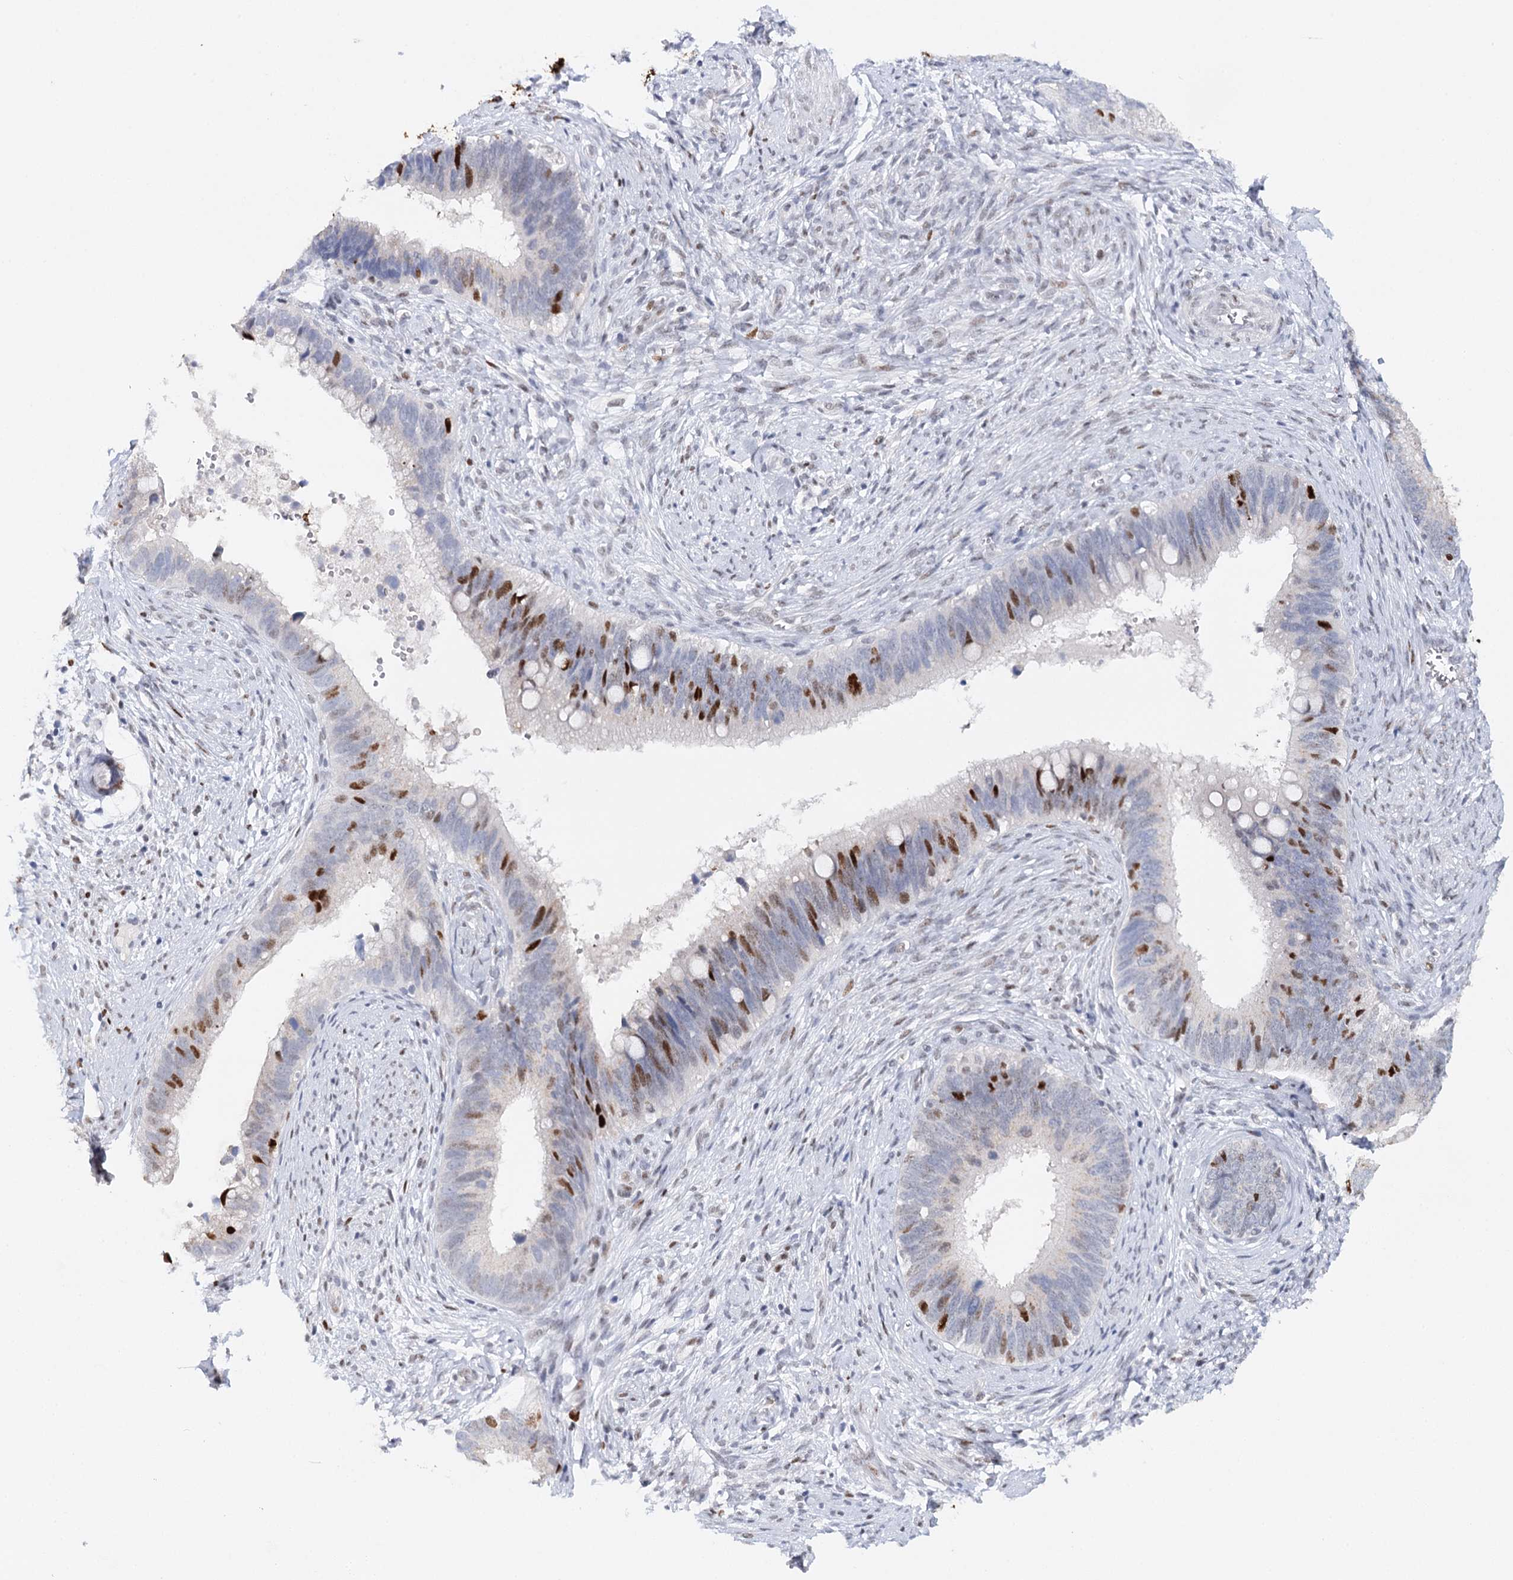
{"staining": {"intensity": "strong", "quantity": "25%-75%", "location": "nuclear"}, "tissue": "cervical cancer", "cell_type": "Tumor cells", "image_type": "cancer", "snomed": [{"axis": "morphology", "description": "Adenocarcinoma, NOS"}, {"axis": "topography", "description": "Cervix"}], "caption": "Human cervical cancer (adenocarcinoma) stained for a protein (brown) displays strong nuclear positive staining in about 25%-75% of tumor cells.", "gene": "TP53", "patient": {"sex": "female", "age": 42}}